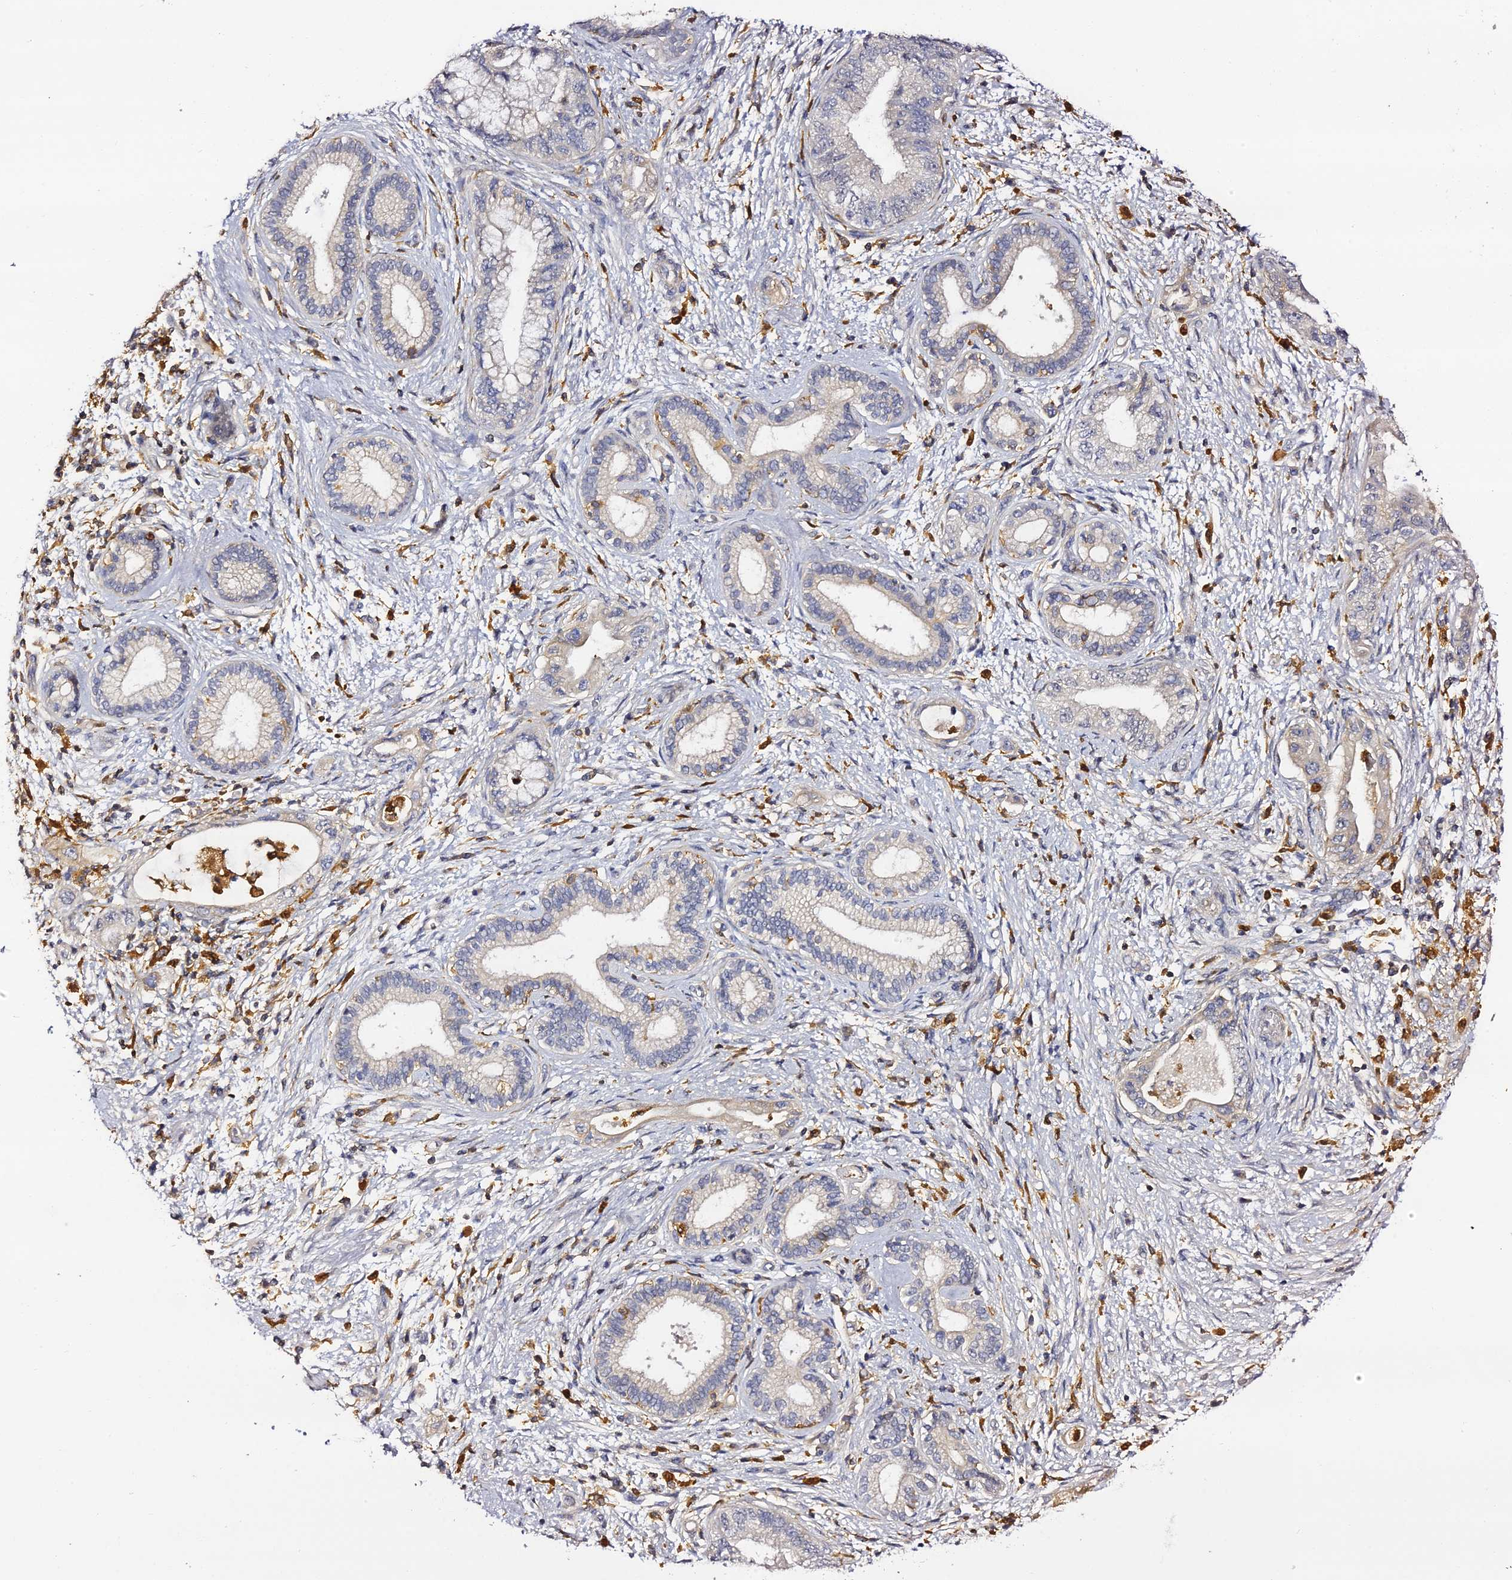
{"staining": {"intensity": "negative", "quantity": "none", "location": "none"}, "tissue": "pancreatic cancer", "cell_type": "Tumor cells", "image_type": "cancer", "snomed": [{"axis": "morphology", "description": "Adenocarcinoma, NOS"}, {"axis": "topography", "description": "Pancreas"}], "caption": "Tumor cells show no significant staining in pancreatic cancer (adenocarcinoma).", "gene": "IL4I1", "patient": {"sex": "female", "age": 73}}